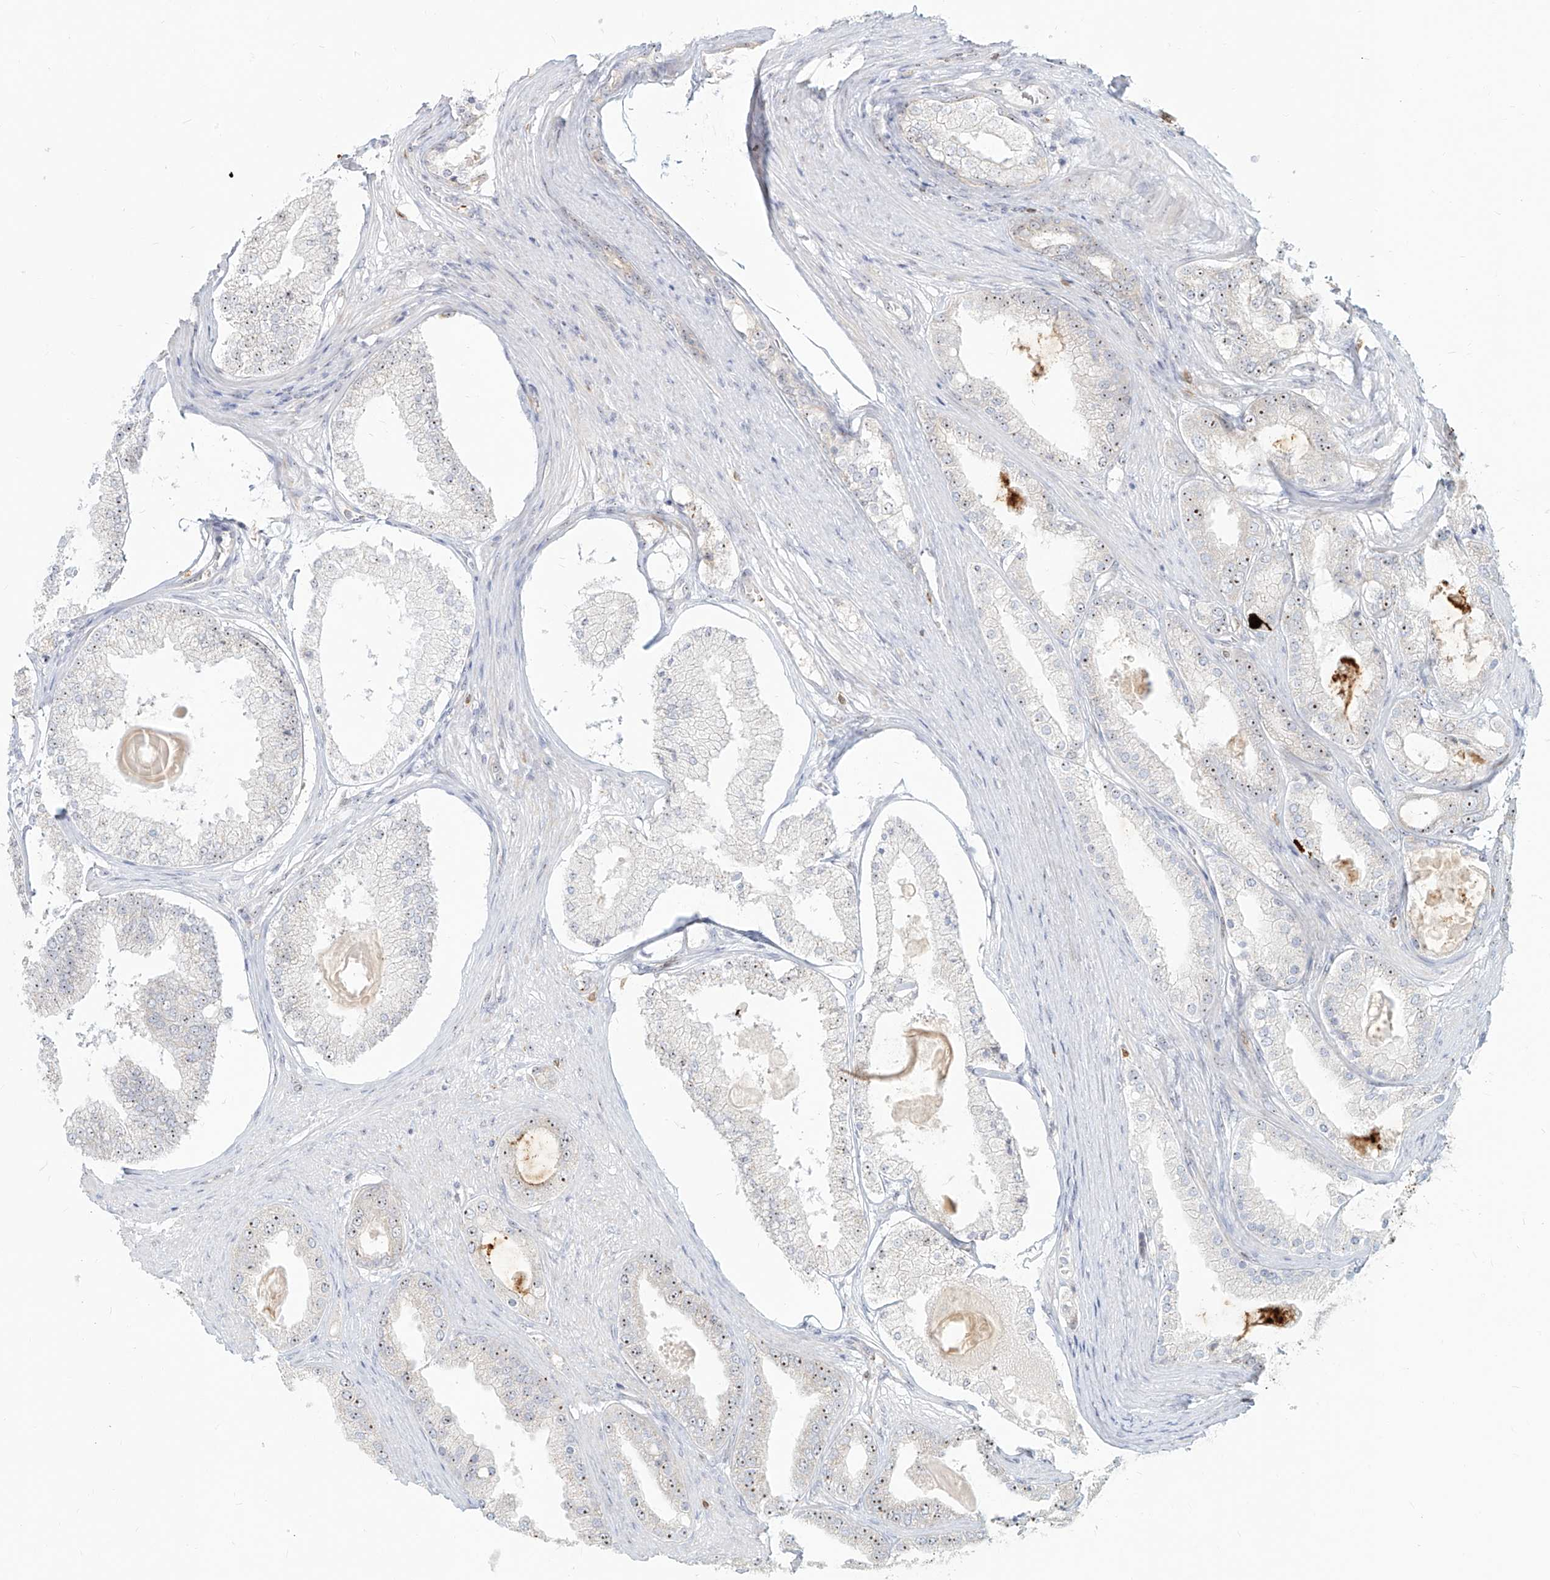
{"staining": {"intensity": "moderate", "quantity": "25%-75%", "location": "nuclear"}, "tissue": "prostate cancer", "cell_type": "Tumor cells", "image_type": "cancer", "snomed": [{"axis": "morphology", "description": "Adenocarcinoma, High grade"}, {"axis": "topography", "description": "Prostate"}], "caption": "High-grade adenocarcinoma (prostate) tissue demonstrates moderate nuclear staining in approximately 25%-75% of tumor cells", "gene": "BYSL", "patient": {"sex": "male", "age": 60}}